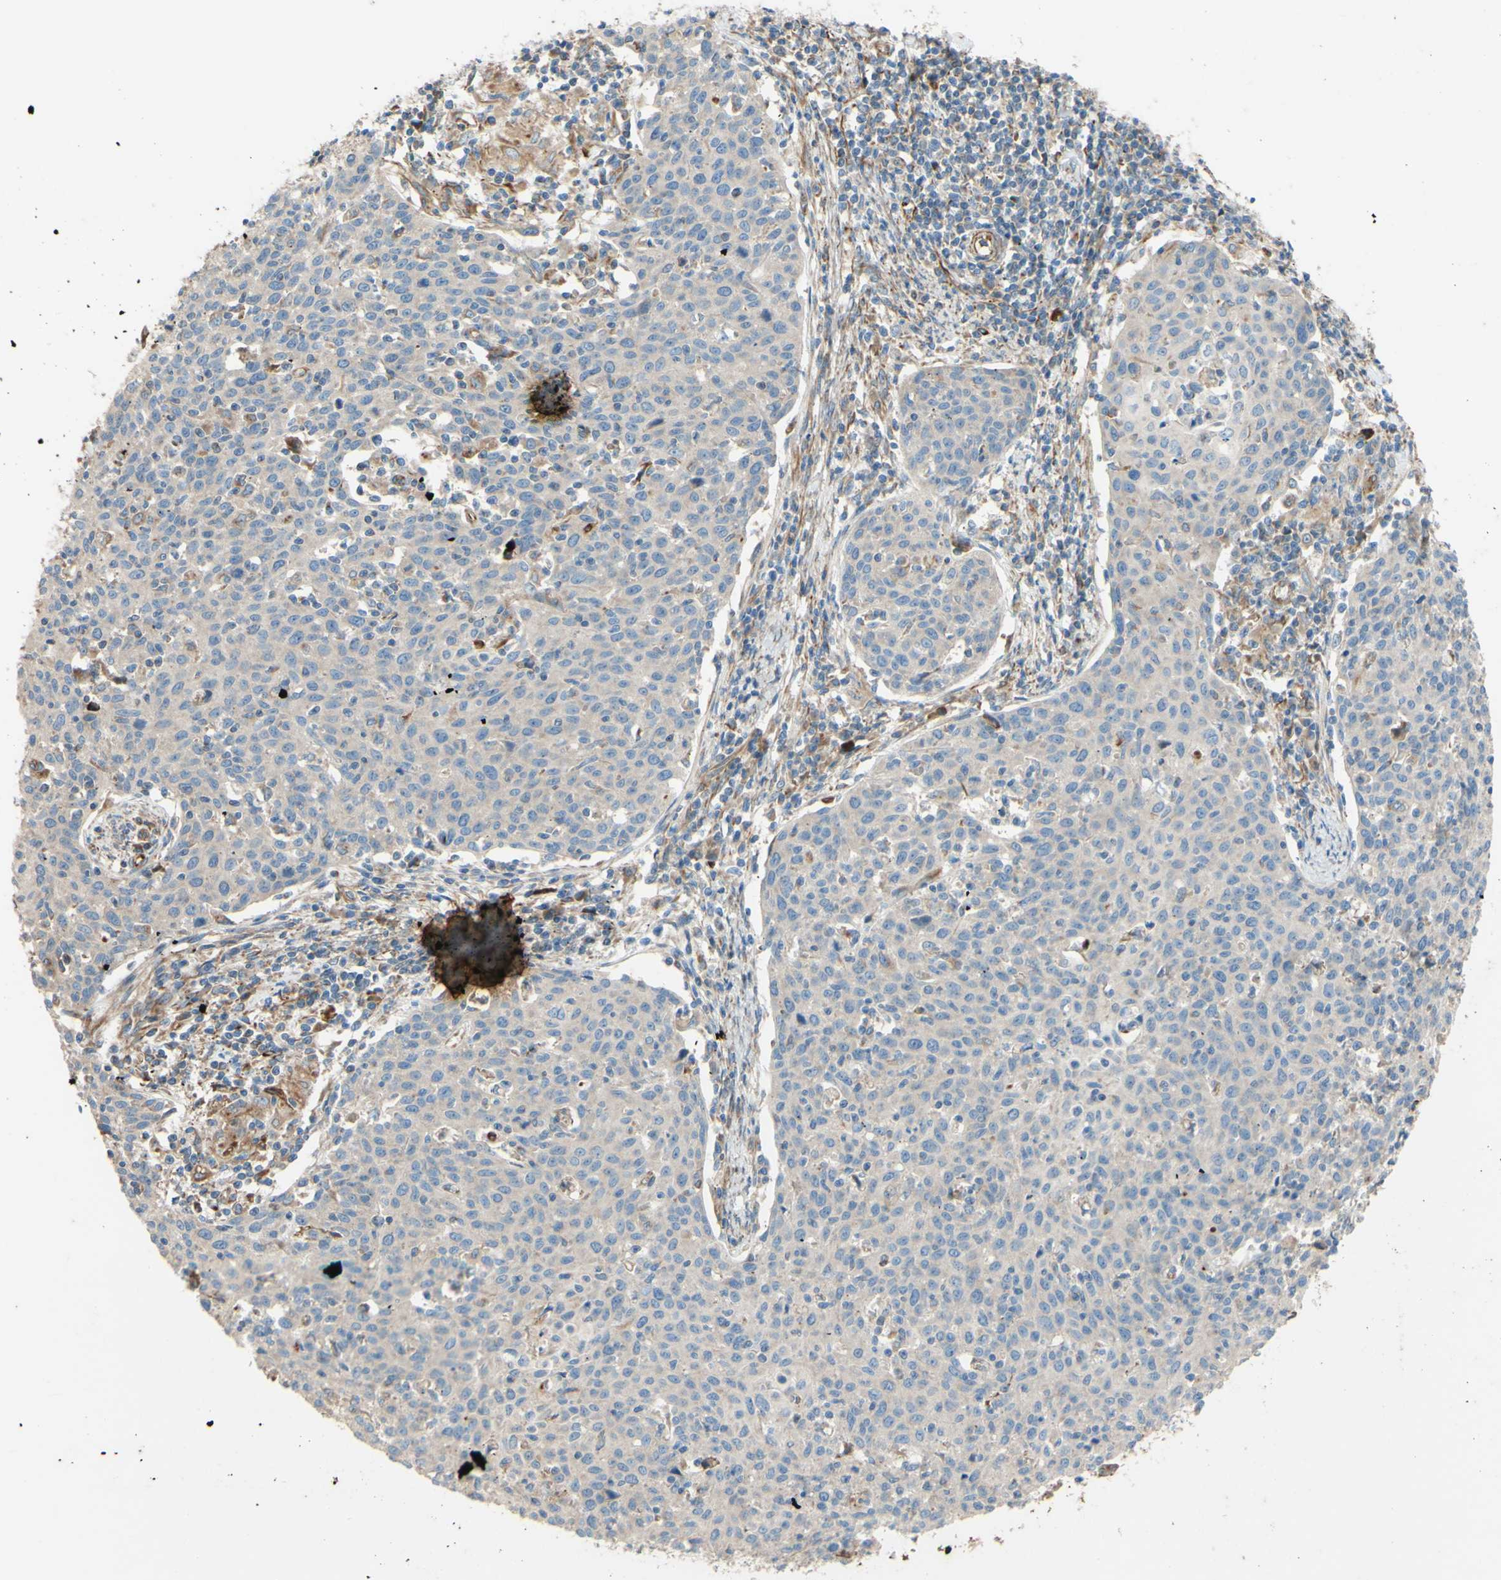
{"staining": {"intensity": "weak", "quantity": ">75%", "location": "cytoplasmic/membranous"}, "tissue": "cervical cancer", "cell_type": "Tumor cells", "image_type": "cancer", "snomed": [{"axis": "morphology", "description": "Squamous cell carcinoma, NOS"}, {"axis": "topography", "description": "Cervix"}], "caption": "Human cervical cancer (squamous cell carcinoma) stained for a protein (brown) reveals weak cytoplasmic/membranous positive staining in approximately >75% of tumor cells.", "gene": "C1orf43", "patient": {"sex": "female", "age": 38}}